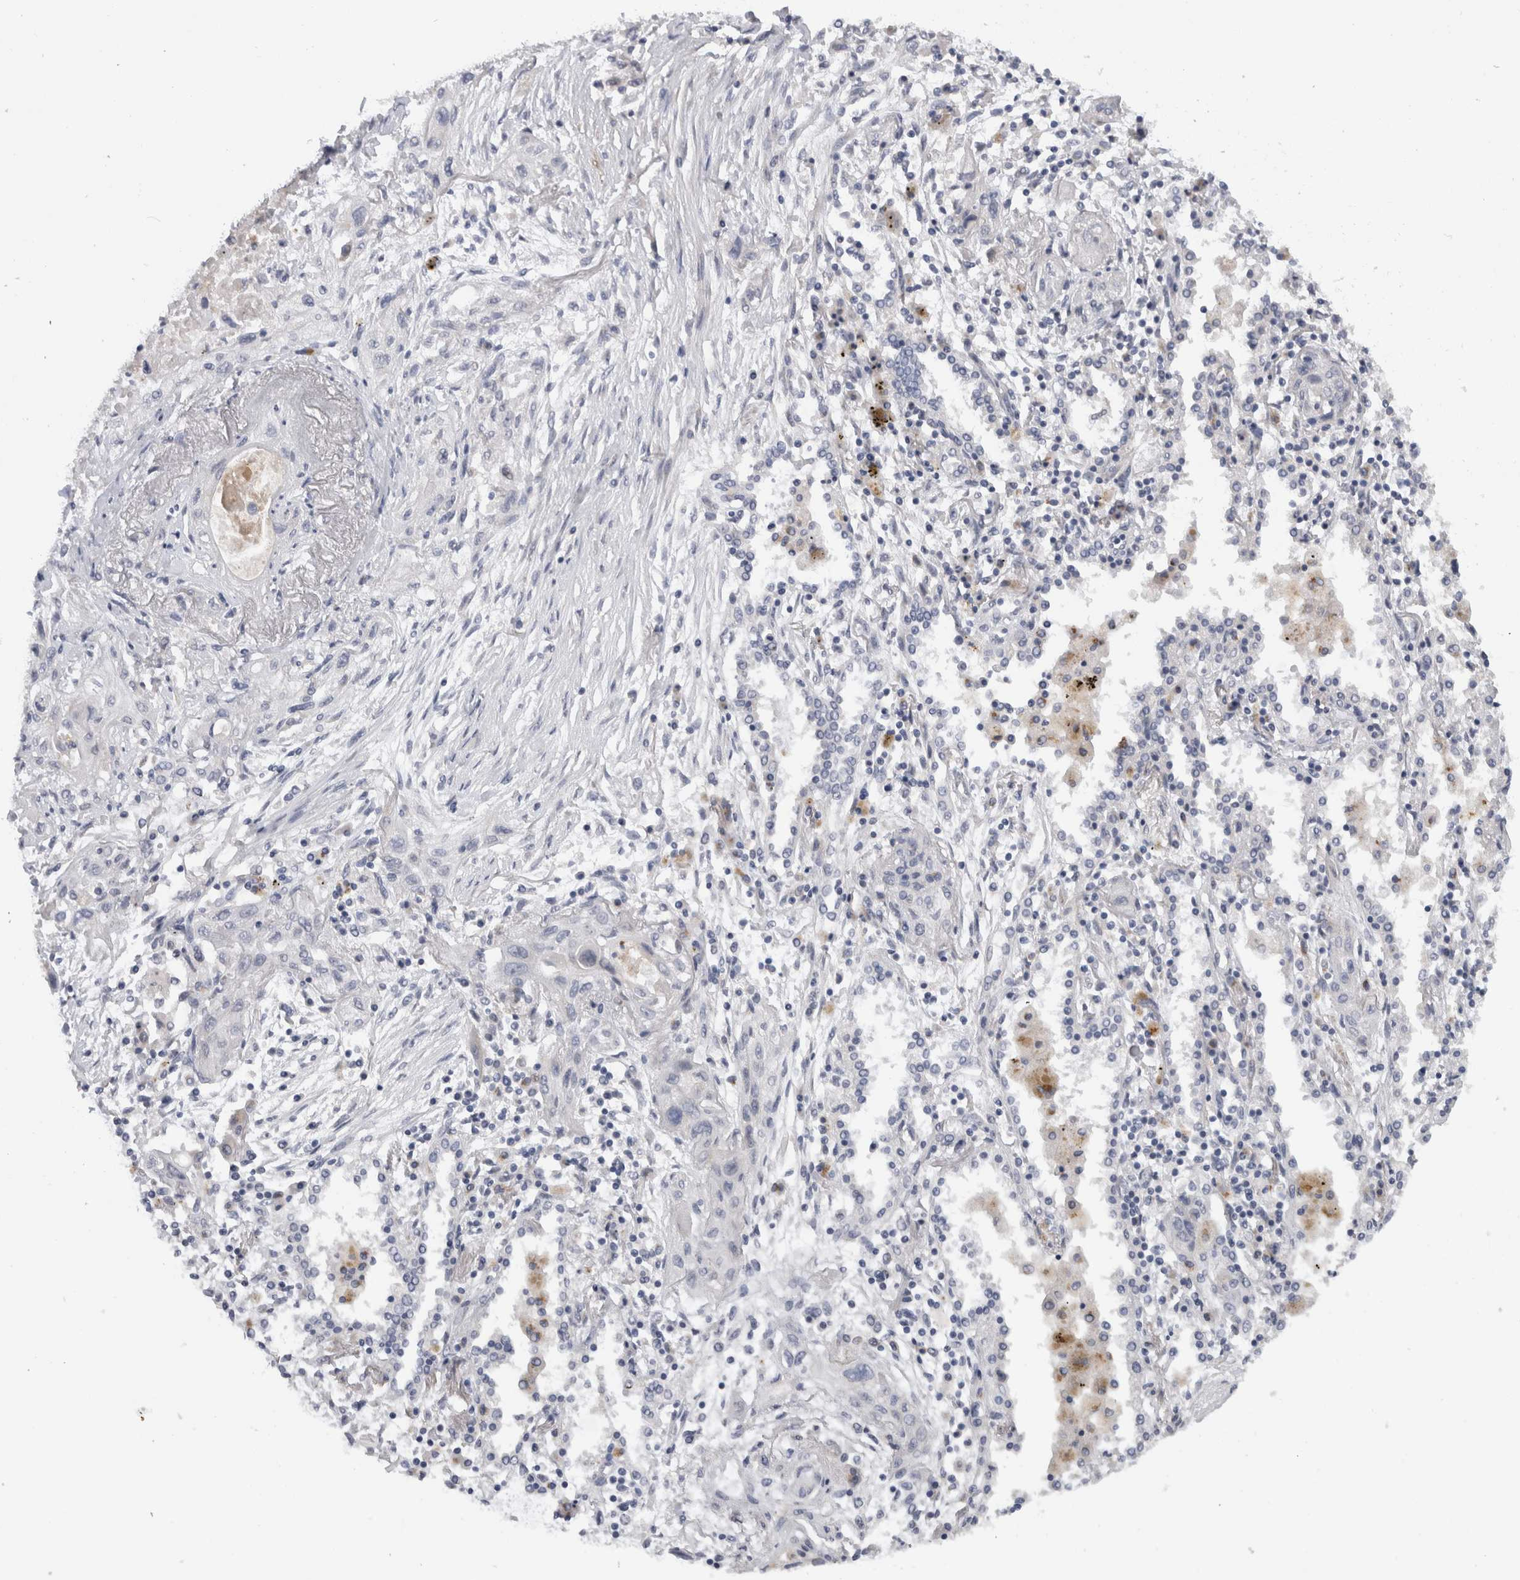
{"staining": {"intensity": "negative", "quantity": "none", "location": "none"}, "tissue": "lung cancer", "cell_type": "Tumor cells", "image_type": "cancer", "snomed": [{"axis": "morphology", "description": "Squamous cell carcinoma, NOS"}, {"axis": "topography", "description": "Lung"}], "caption": "This histopathology image is of lung squamous cell carcinoma stained with immunohistochemistry (IHC) to label a protein in brown with the nuclei are counter-stained blue. There is no staining in tumor cells.", "gene": "MGAT1", "patient": {"sex": "female", "age": 47}}